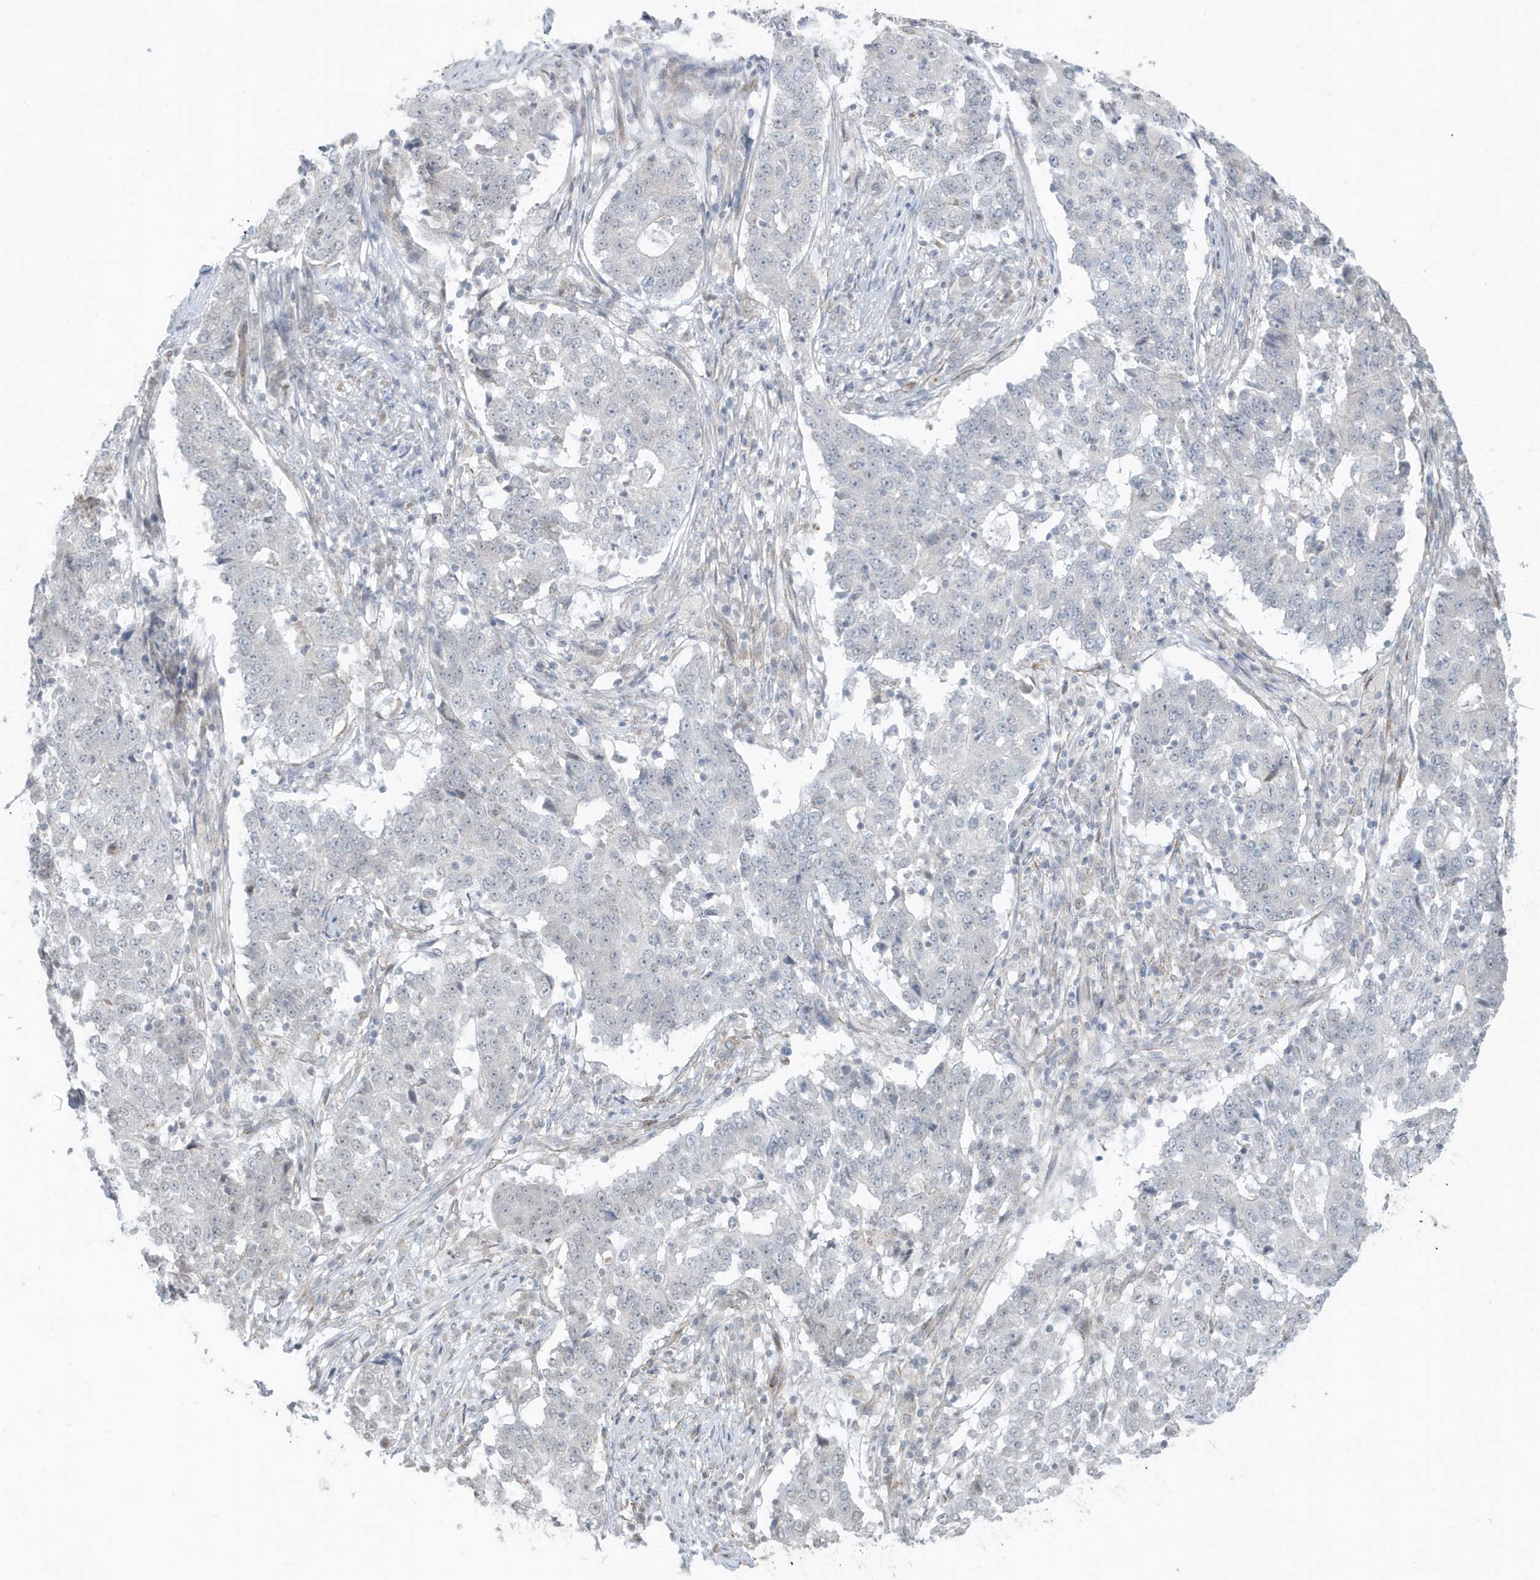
{"staining": {"intensity": "negative", "quantity": "none", "location": "none"}, "tissue": "stomach cancer", "cell_type": "Tumor cells", "image_type": "cancer", "snomed": [{"axis": "morphology", "description": "Adenocarcinoma, NOS"}, {"axis": "topography", "description": "Stomach"}], "caption": "Tumor cells show no significant protein positivity in adenocarcinoma (stomach).", "gene": "CHCHD4", "patient": {"sex": "male", "age": 59}}